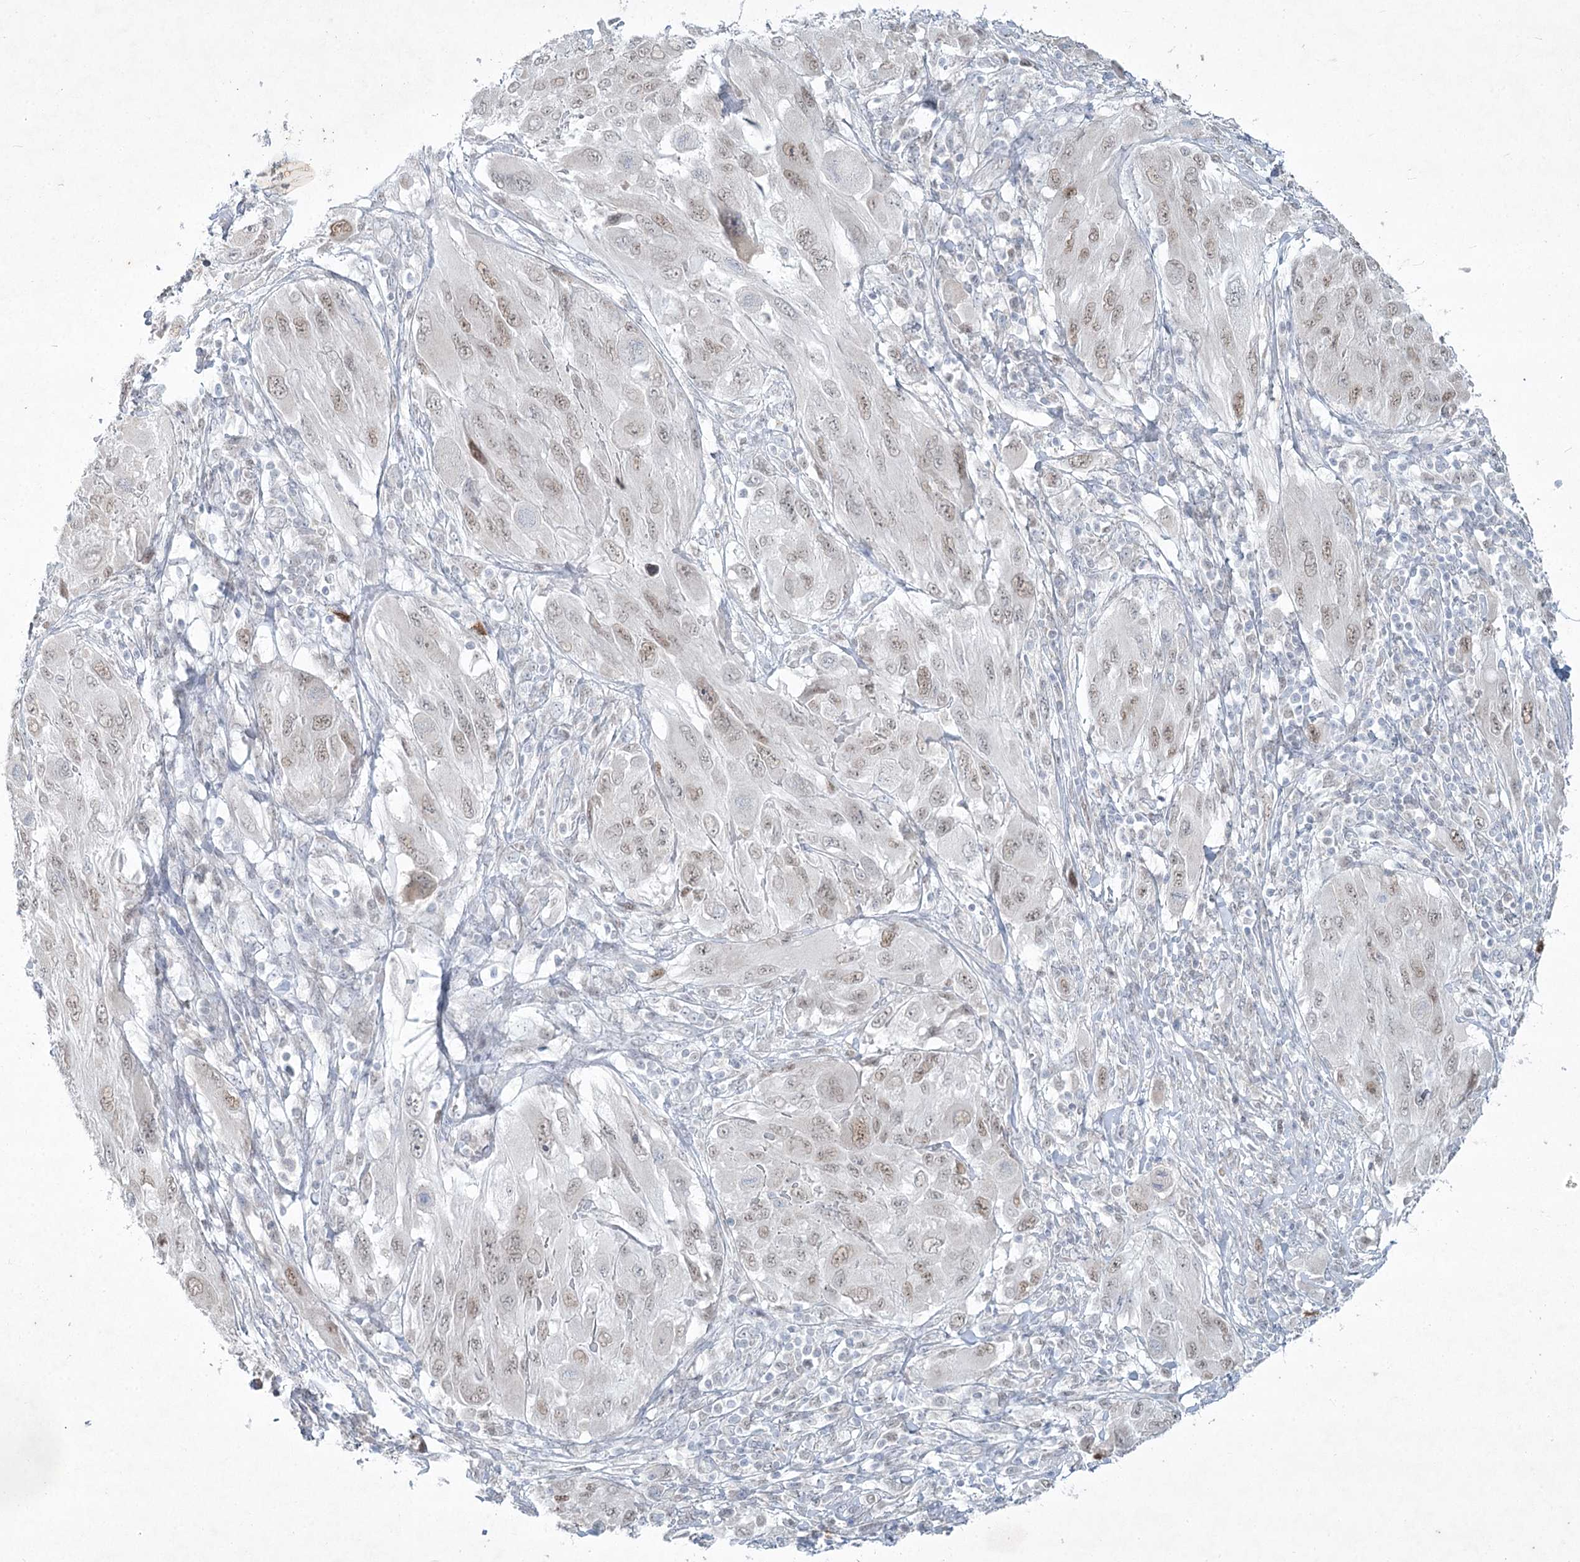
{"staining": {"intensity": "weak", "quantity": "25%-75%", "location": "nuclear"}, "tissue": "melanoma", "cell_type": "Tumor cells", "image_type": "cancer", "snomed": [{"axis": "morphology", "description": "Malignant melanoma, NOS"}, {"axis": "topography", "description": "Skin"}], "caption": "An immunohistochemistry micrograph of neoplastic tissue is shown. Protein staining in brown highlights weak nuclear positivity in melanoma within tumor cells. The staining is performed using DAB brown chromogen to label protein expression. The nuclei are counter-stained blue using hematoxylin.", "gene": "ABITRAM", "patient": {"sex": "female", "age": 91}}